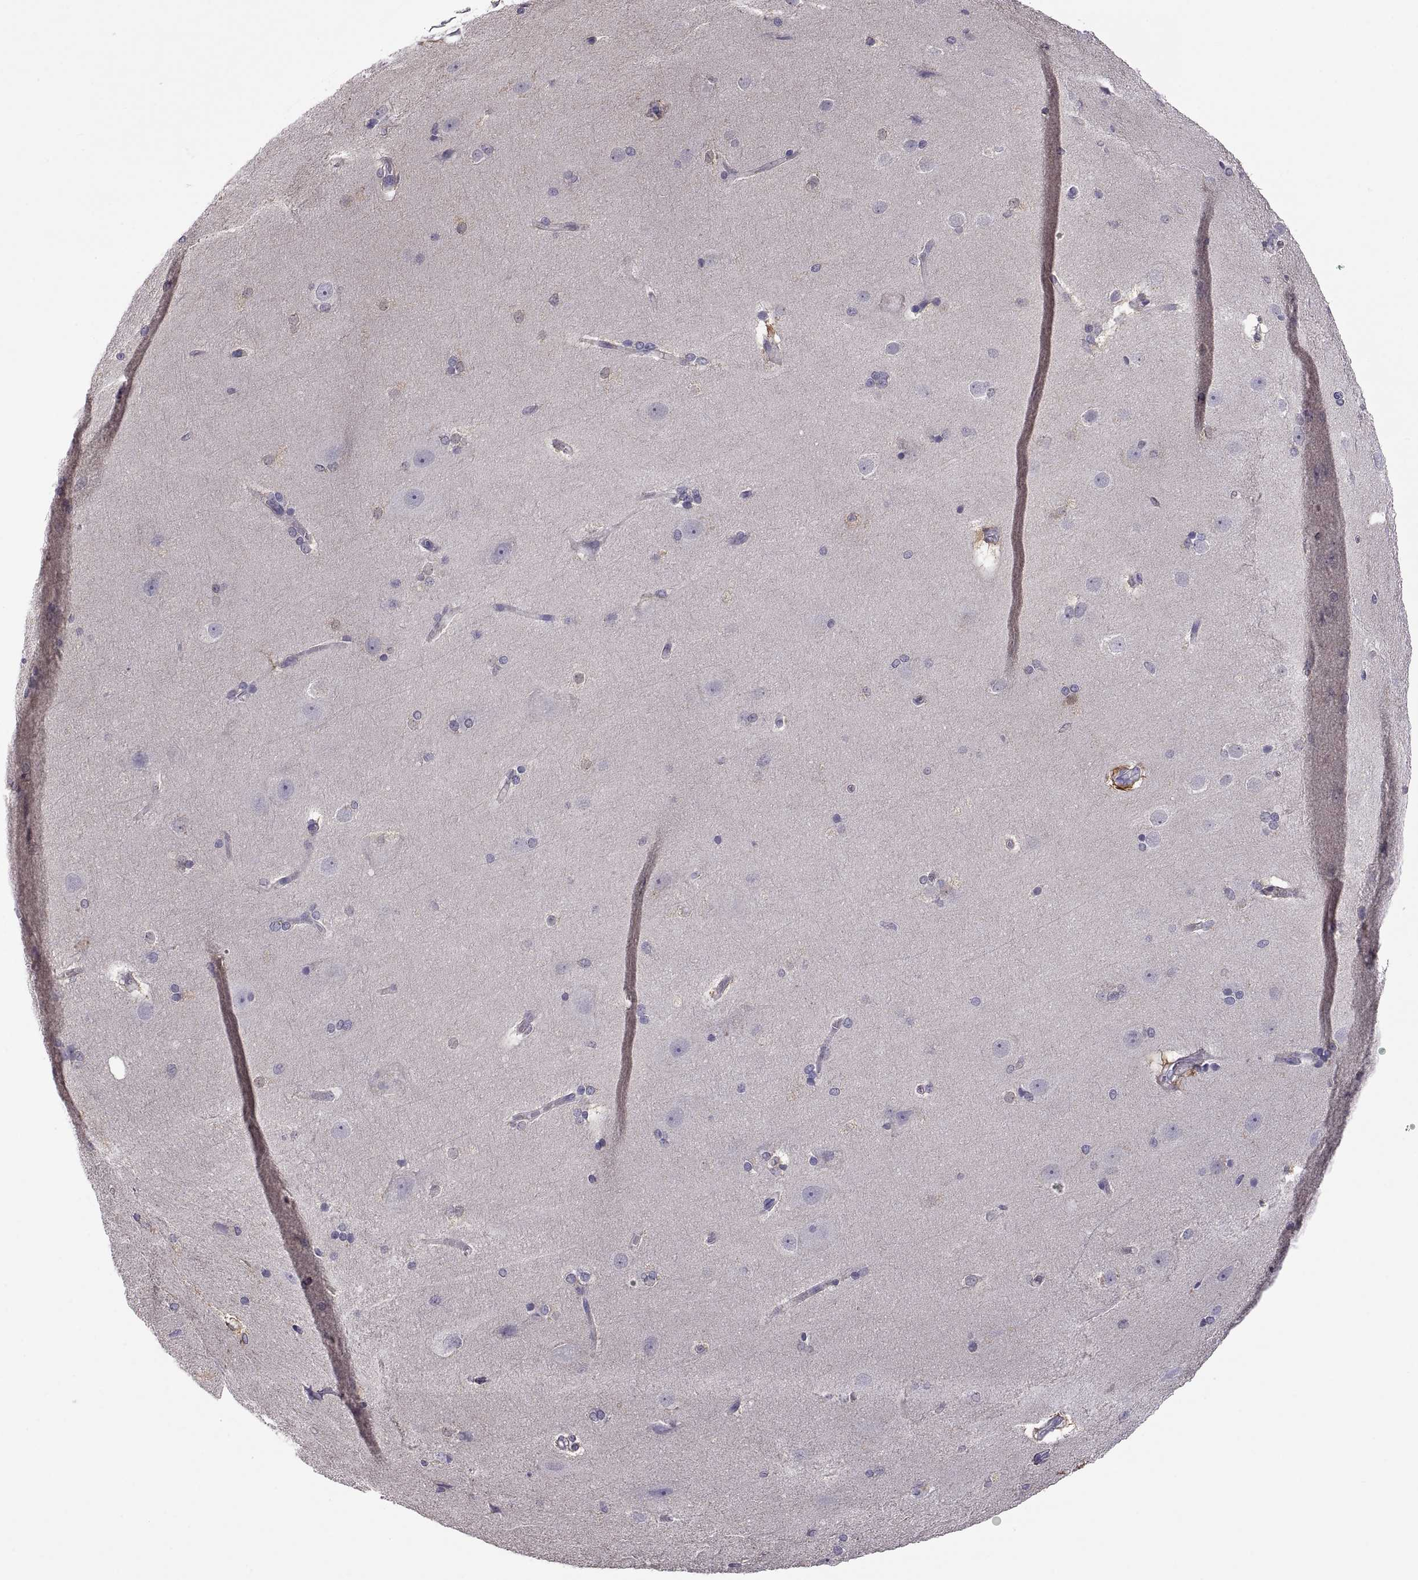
{"staining": {"intensity": "moderate", "quantity": "<25%", "location": "cytoplasmic/membranous"}, "tissue": "hippocampus", "cell_type": "Glial cells", "image_type": "normal", "snomed": [{"axis": "morphology", "description": "Normal tissue, NOS"}, {"axis": "topography", "description": "Cerebral cortex"}, {"axis": "topography", "description": "Hippocampus"}], "caption": "Immunohistochemical staining of unremarkable human hippocampus reveals moderate cytoplasmic/membranous protein positivity in about <25% of glial cells. The protein of interest is stained brown, and the nuclei are stained in blue (DAB IHC with brightfield microscopy, high magnification).", "gene": "FGF9", "patient": {"sex": "female", "age": 19}}